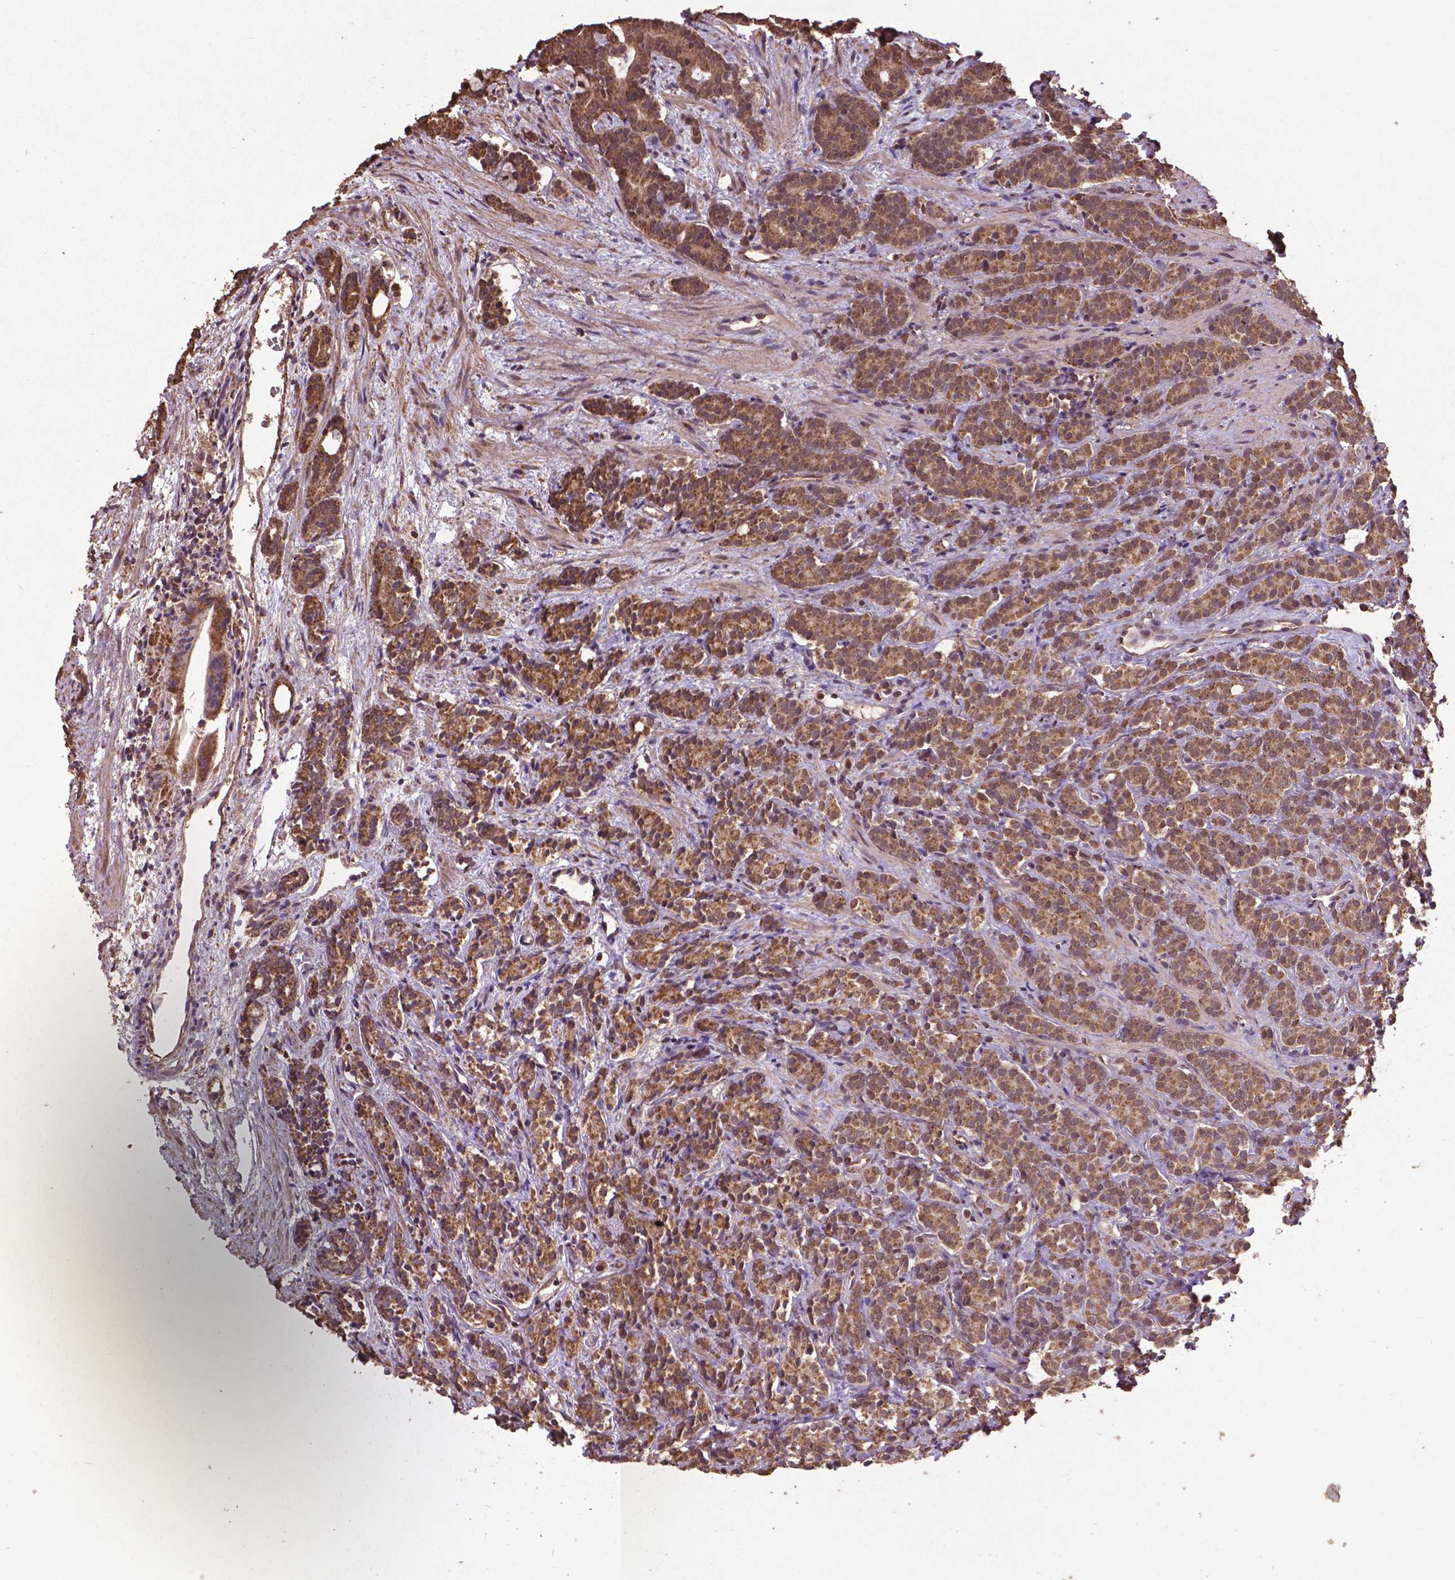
{"staining": {"intensity": "moderate", "quantity": ">75%", "location": "cytoplasmic/membranous"}, "tissue": "prostate cancer", "cell_type": "Tumor cells", "image_type": "cancer", "snomed": [{"axis": "morphology", "description": "Adenocarcinoma, High grade"}, {"axis": "topography", "description": "Prostate"}], "caption": "An image of prostate cancer (adenocarcinoma (high-grade)) stained for a protein displays moderate cytoplasmic/membranous brown staining in tumor cells.", "gene": "DCAF1", "patient": {"sex": "male", "age": 84}}